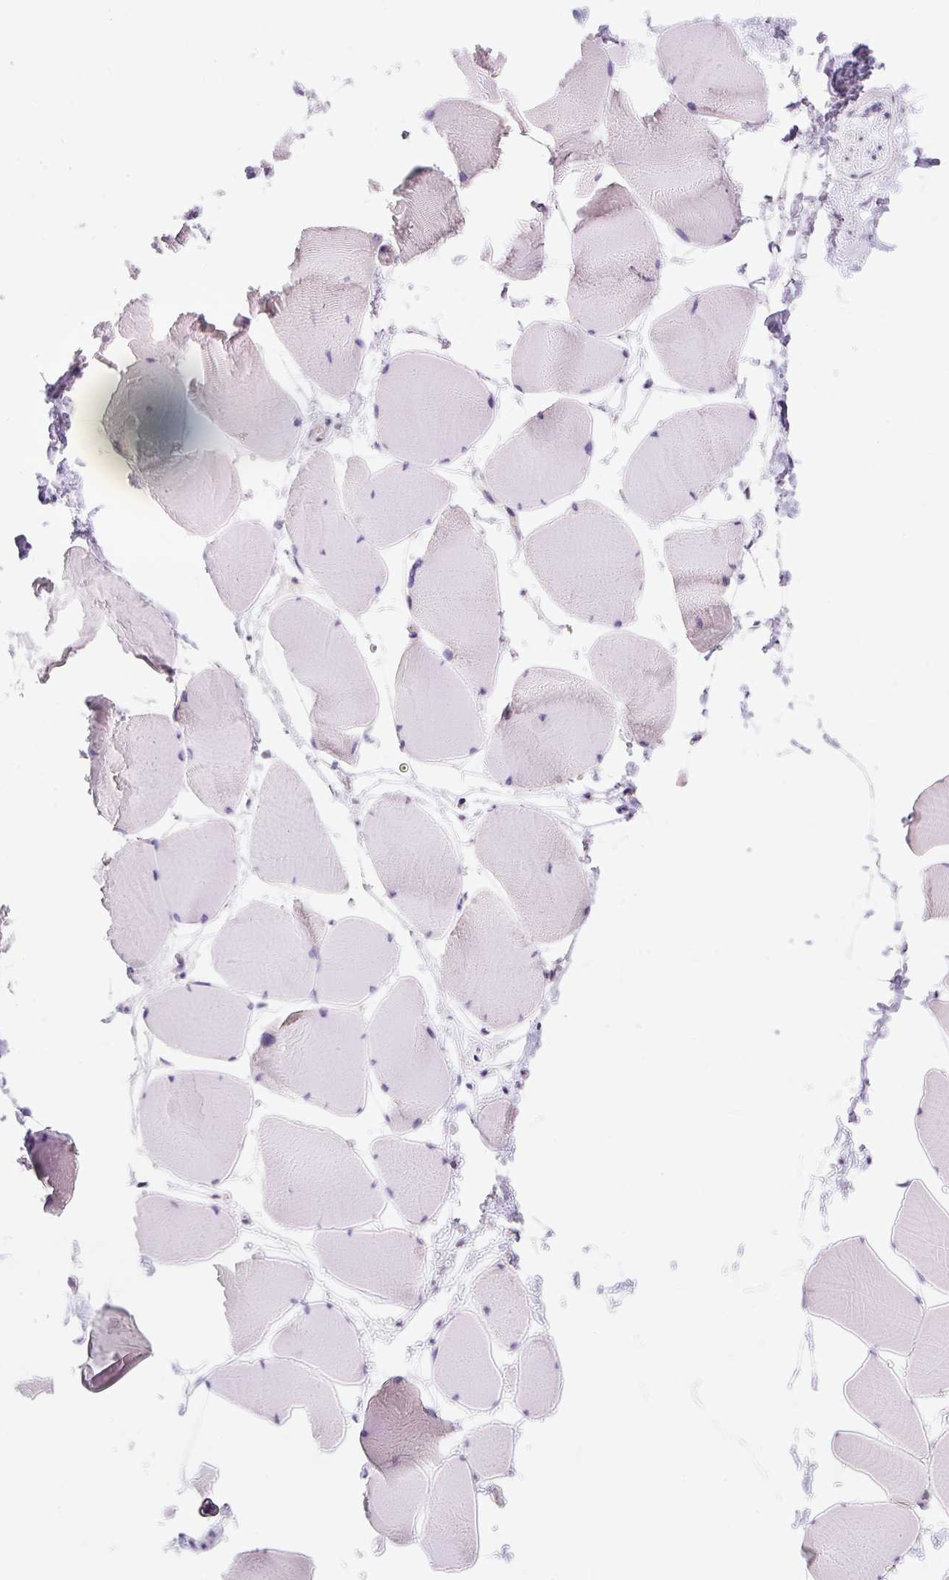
{"staining": {"intensity": "negative", "quantity": "none", "location": "none"}, "tissue": "skeletal muscle", "cell_type": "Myocytes", "image_type": "normal", "snomed": [{"axis": "morphology", "description": "Normal tissue, NOS"}, {"axis": "topography", "description": "Skeletal muscle"}], "caption": "High magnification brightfield microscopy of normal skeletal muscle stained with DAB (3,3'-diaminobenzidine) (brown) and counterstained with hematoxylin (blue): myocytes show no significant staining. (DAB (3,3'-diaminobenzidine) IHC visualized using brightfield microscopy, high magnification).", "gene": "DDOST", "patient": {"sex": "male", "age": 25}}